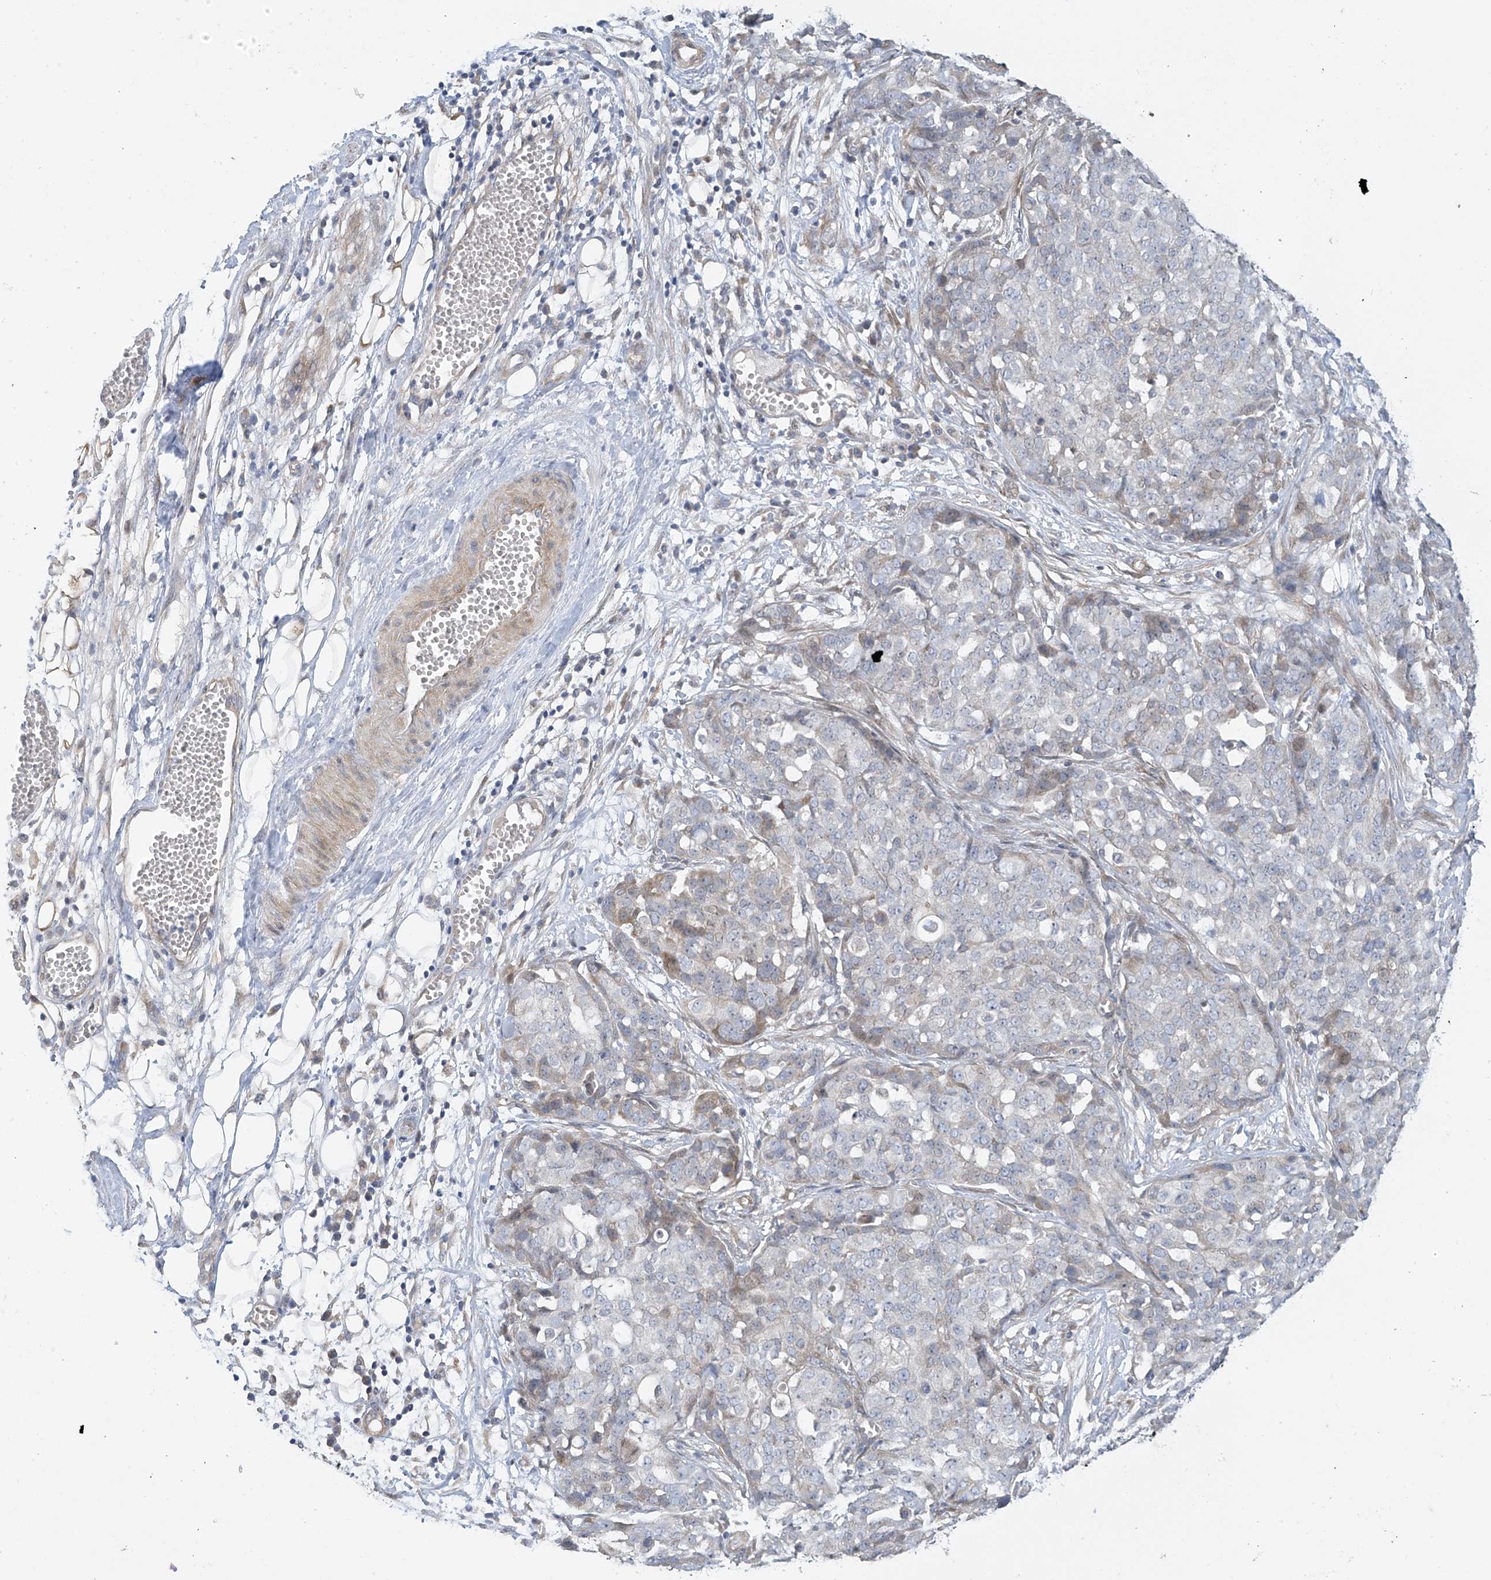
{"staining": {"intensity": "weak", "quantity": "<25%", "location": "cytoplasmic/membranous"}, "tissue": "ovarian cancer", "cell_type": "Tumor cells", "image_type": "cancer", "snomed": [{"axis": "morphology", "description": "Cystadenocarcinoma, serous, NOS"}, {"axis": "topography", "description": "Soft tissue"}, {"axis": "topography", "description": "Ovary"}], "caption": "Immunohistochemistry micrograph of ovarian serous cystadenocarcinoma stained for a protein (brown), which displays no staining in tumor cells.", "gene": "ZNF641", "patient": {"sex": "female", "age": 57}}